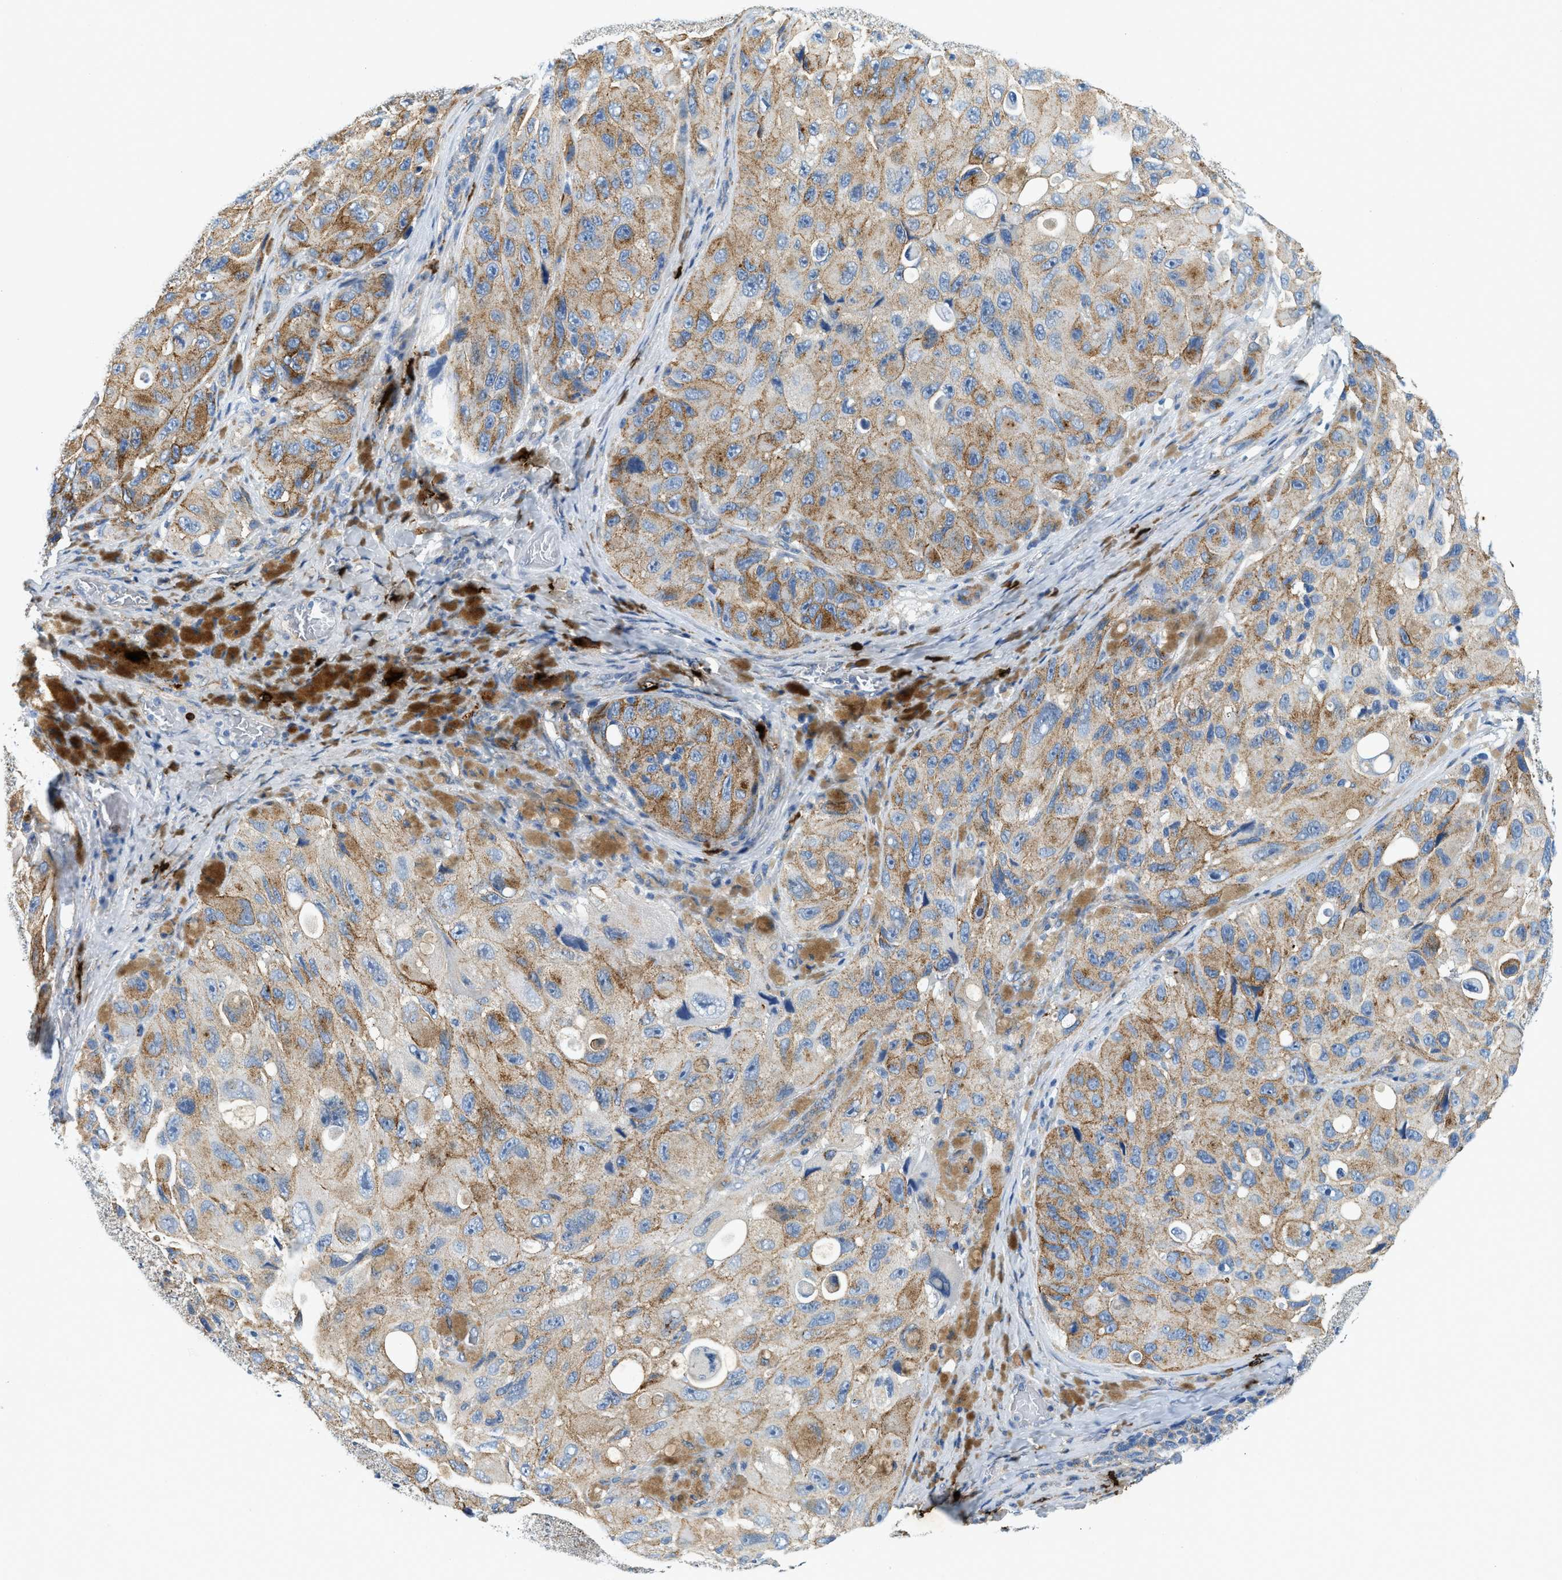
{"staining": {"intensity": "weak", "quantity": ">75%", "location": "cytoplasmic/membranous"}, "tissue": "melanoma", "cell_type": "Tumor cells", "image_type": "cancer", "snomed": [{"axis": "morphology", "description": "Malignant melanoma, NOS"}, {"axis": "topography", "description": "Skin"}], "caption": "Immunohistochemical staining of human melanoma reveals weak cytoplasmic/membranous protein staining in about >75% of tumor cells.", "gene": "TPSAB1", "patient": {"sex": "female", "age": 73}}